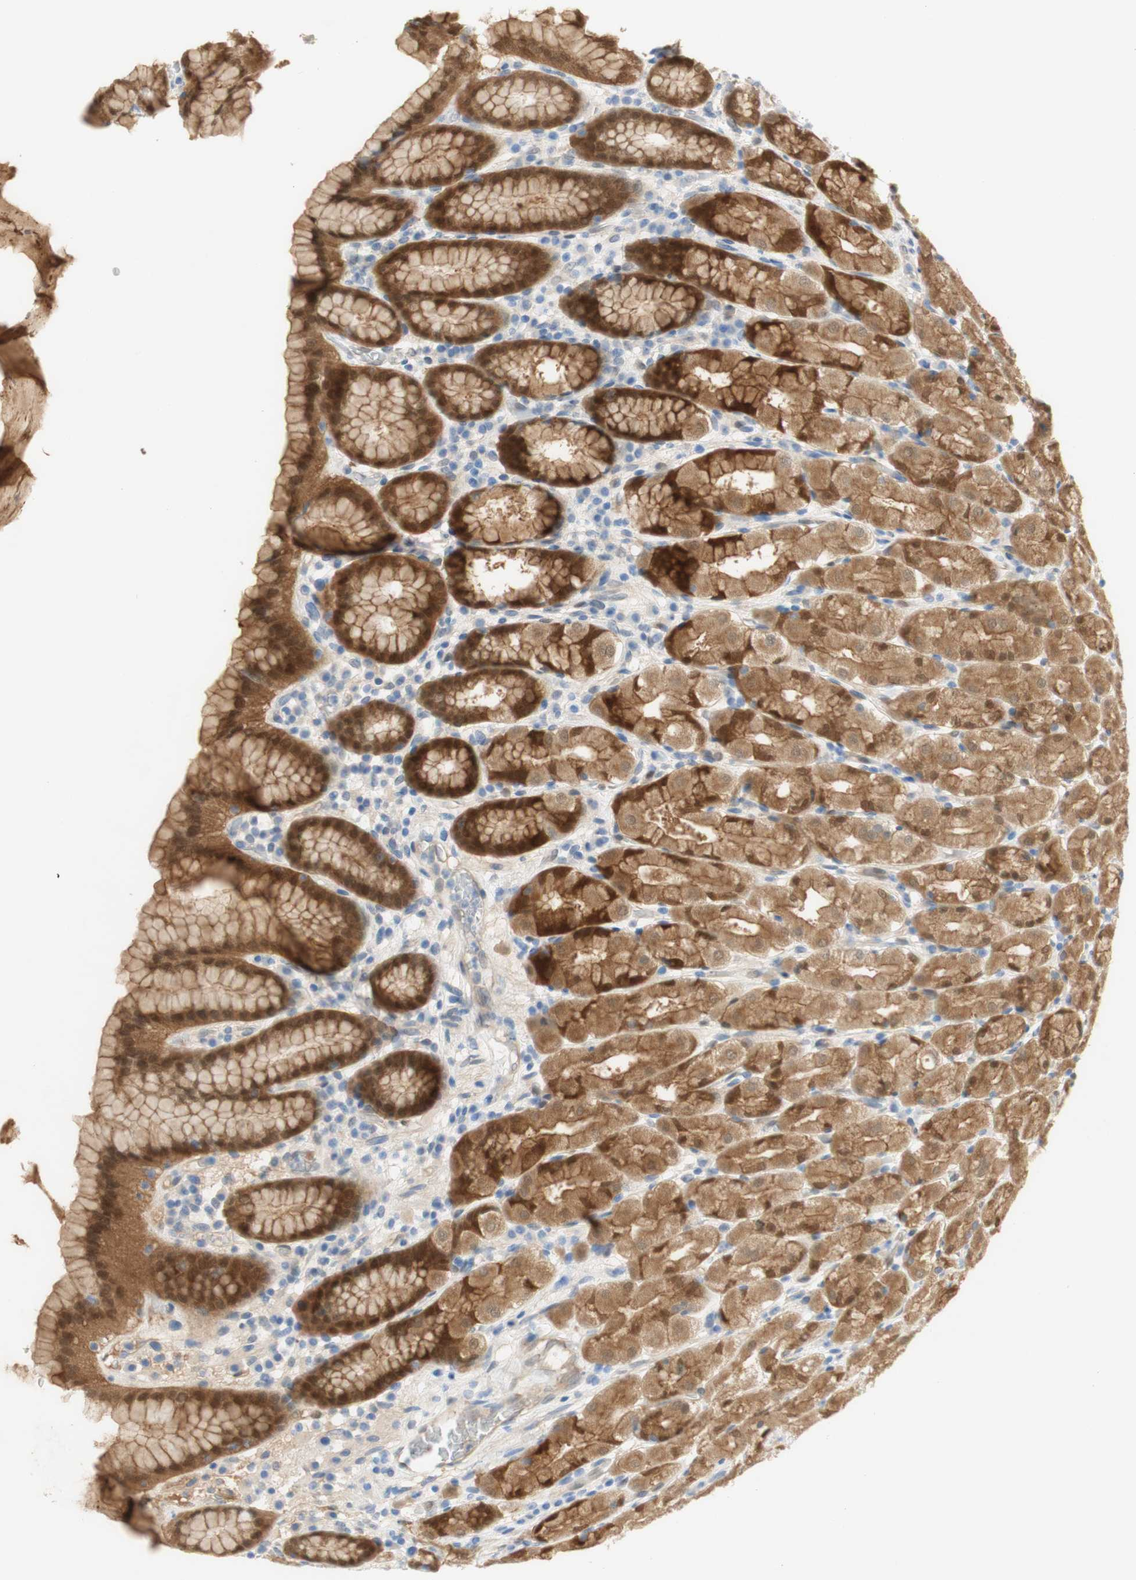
{"staining": {"intensity": "moderate", "quantity": ">75%", "location": "cytoplasmic/membranous,nuclear"}, "tissue": "stomach", "cell_type": "Glandular cells", "image_type": "normal", "snomed": [{"axis": "morphology", "description": "Normal tissue, NOS"}, {"axis": "topography", "description": "Stomach, upper"}], "caption": "High-magnification brightfield microscopy of unremarkable stomach stained with DAB (3,3'-diaminobenzidine) (brown) and counterstained with hematoxylin (blue). glandular cells exhibit moderate cytoplasmic/membranous,nuclear positivity is appreciated in approximately>75% of cells. Immunohistochemistry (ihc) stains the protein in brown and the nuclei are stained blue.", "gene": "SELENBP1", "patient": {"sex": "male", "age": 68}}